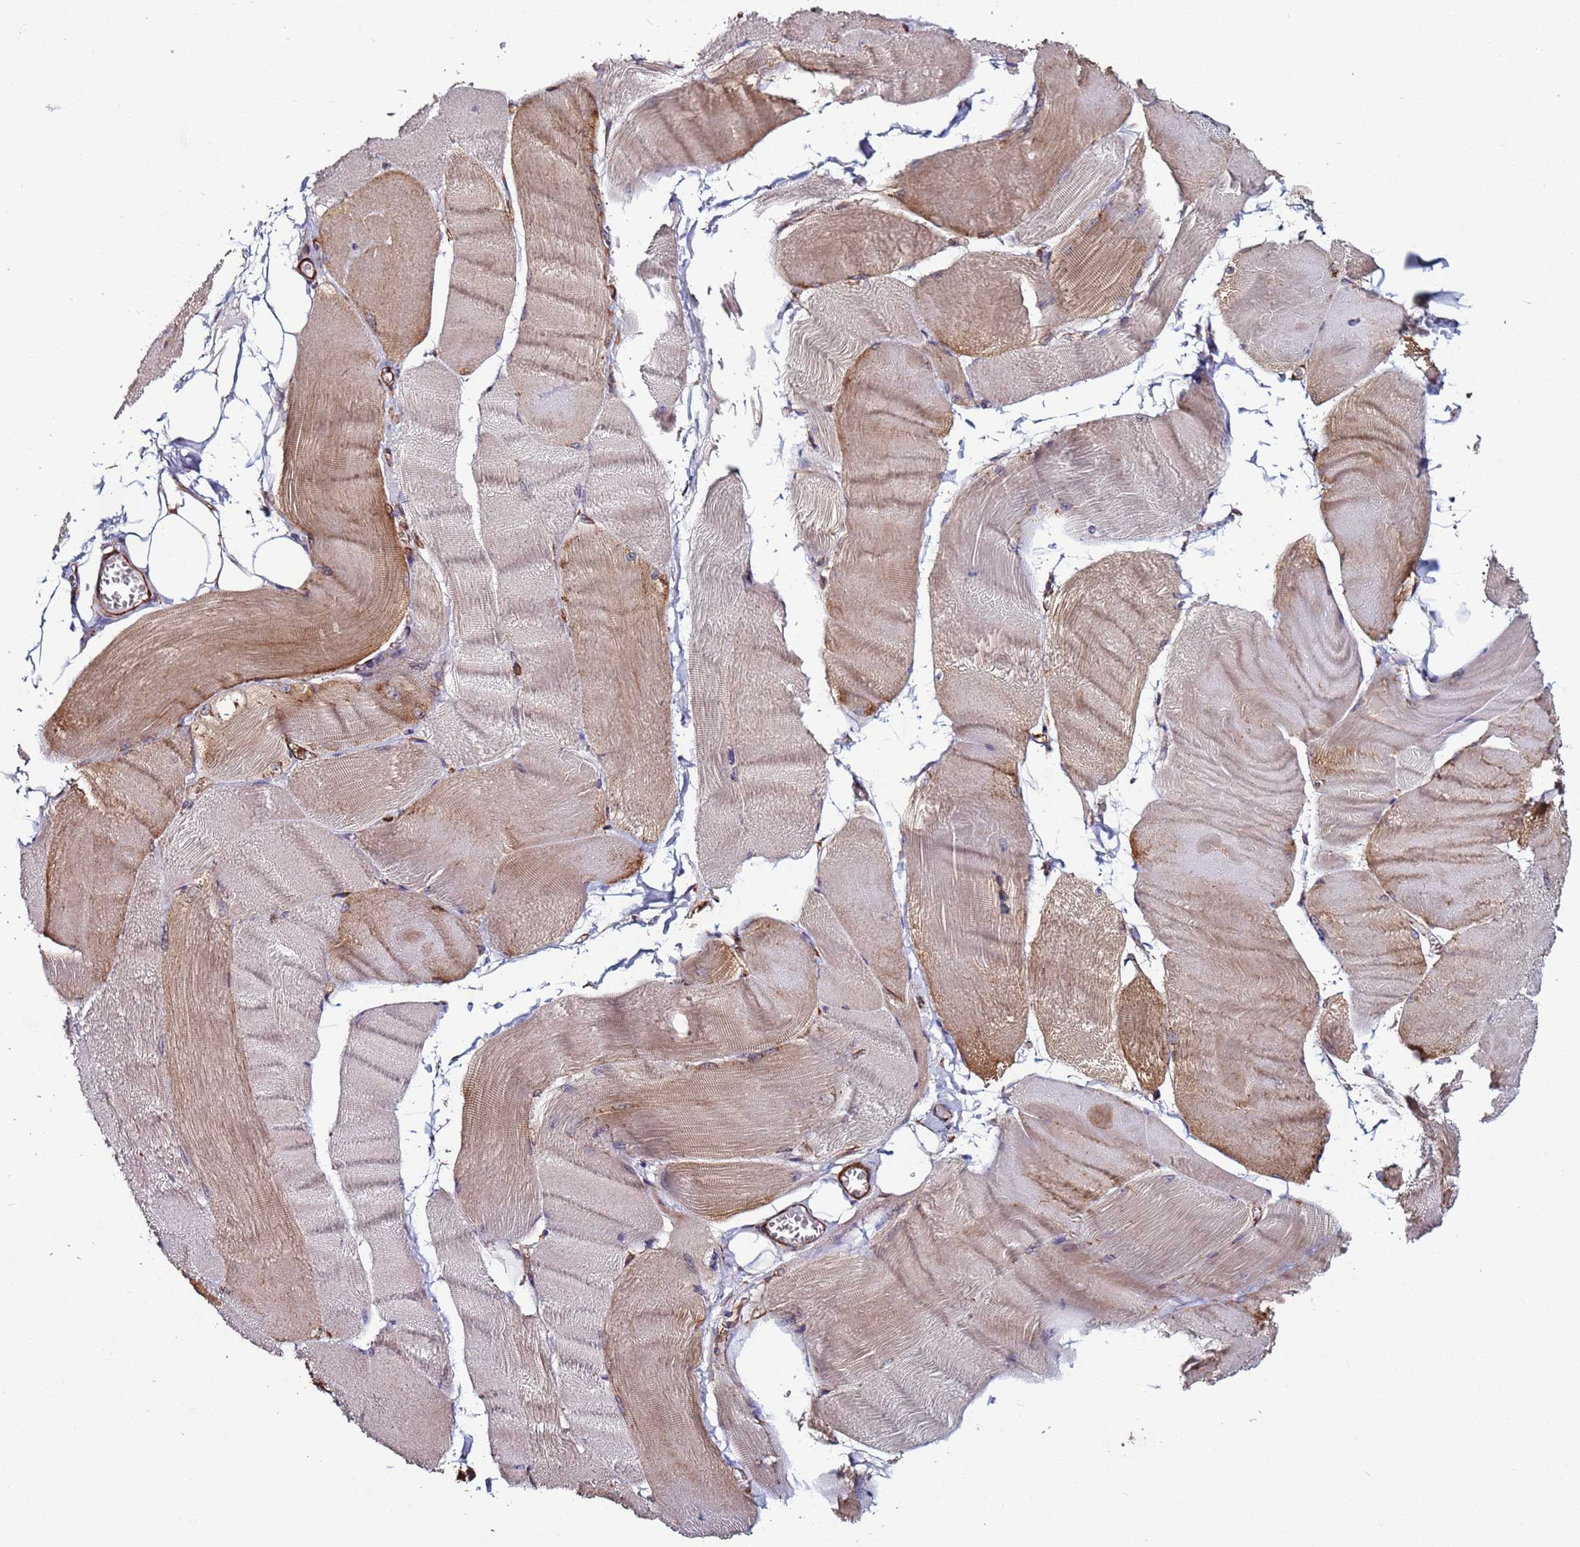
{"staining": {"intensity": "moderate", "quantity": "25%-75%", "location": "cytoplasmic/membranous"}, "tissue": "skeletal muscle", "cell_type": "Myocytes", "image_type": "normal", "snomed": [{"axis": "morphology", "description": "Normal tissue, NOS"}, {"axis": "morphology", "description": "Basal cell carcinoma"}, {"axis": "topography", "description": "Skeletal muscle"}], "caption": "IHC of unremarkable skeletal muscle demonstrates medium levels of moderate cytoplasmic/membranous positivity in about 25%-75% of myocytes.", "gene": "ZBTB39", "patient": {"sex": "female", "age": 64}}